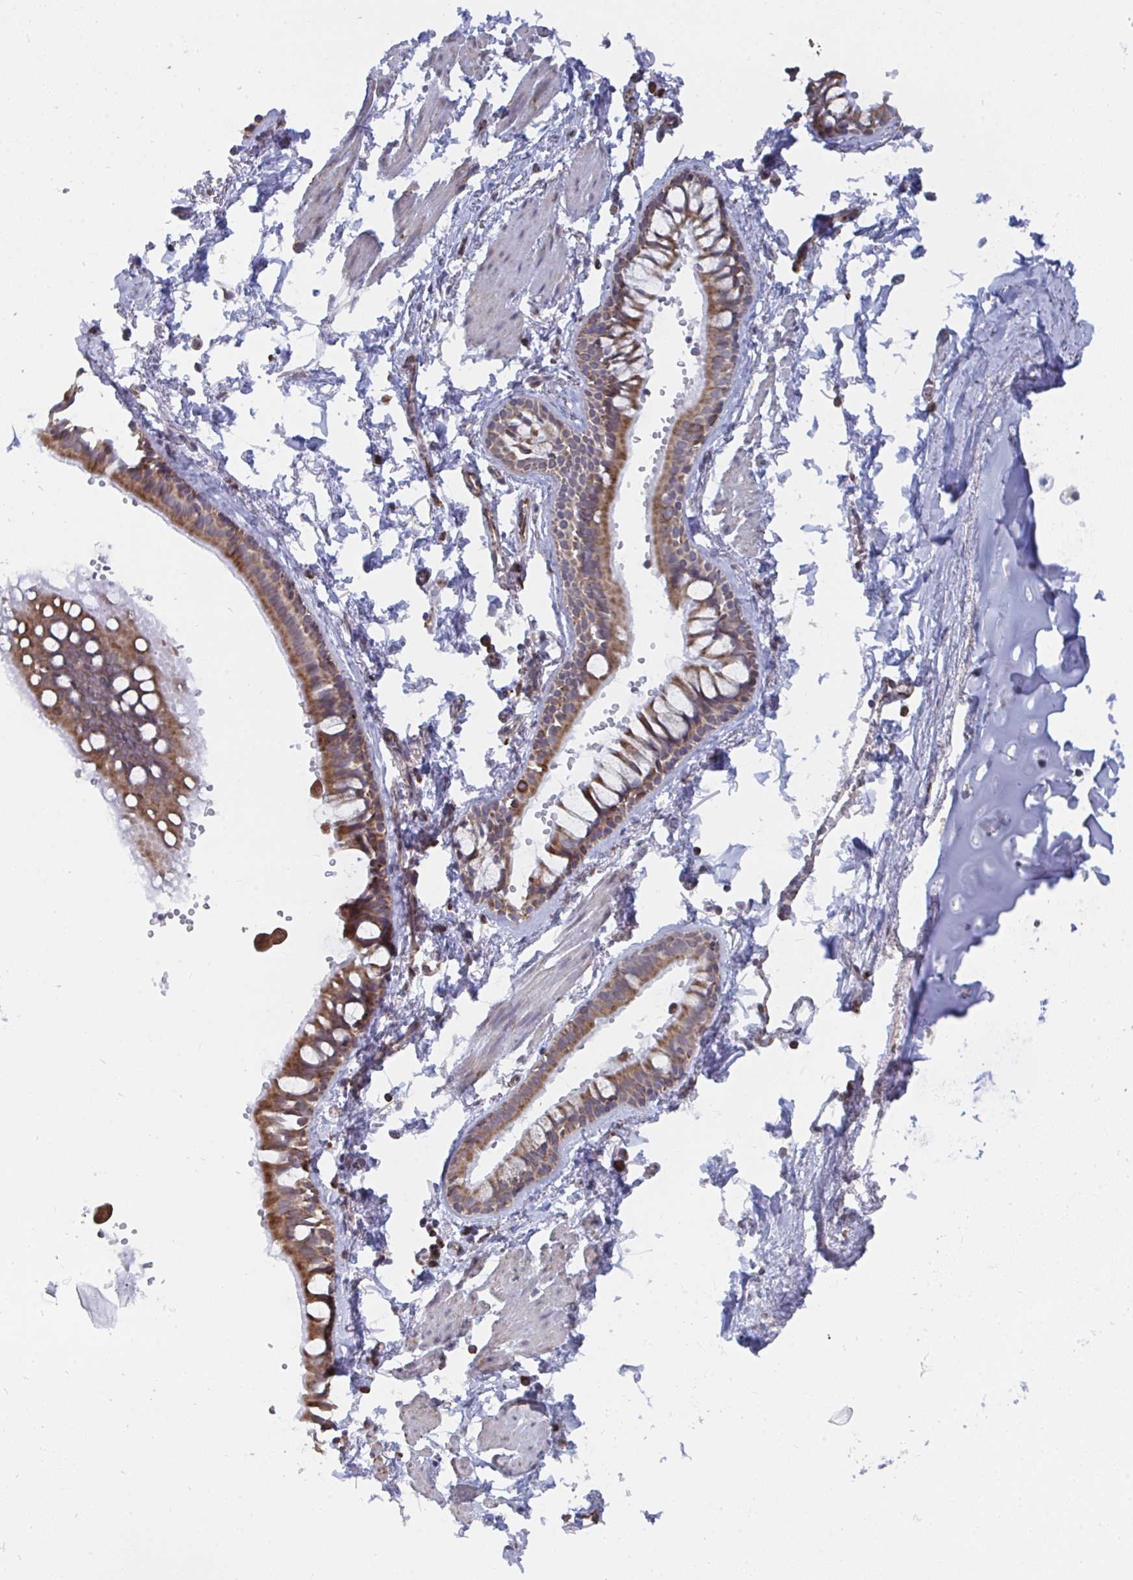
{"staining": {"intensity": "moderate", "quantity": ">75%", "location": "cytoplasmic/membranous"}, "tissue": "bronchus", "cell_type": "Respiratory epithelial cells", "image_type": "normal", "snomed": [{"axis": "morphology", "description": "Normal tissue, NOS"}, {"axis": "topography", "description": "Cartilage tissue"}, {"axis": "topography", "description": "Bronchus"}, {"axis": "topography", "description": "Peripheral nerve tissue"}], "caption": "The histopathology image reveals immunohistochemical staining of benign bronchus. There is moderate cytoplasmic/membranous positivity is present in approximately >75% of respiratory epithelial cells.", "gene": "ELAVL1", "patient": {"sex": "female", "age": 59}}